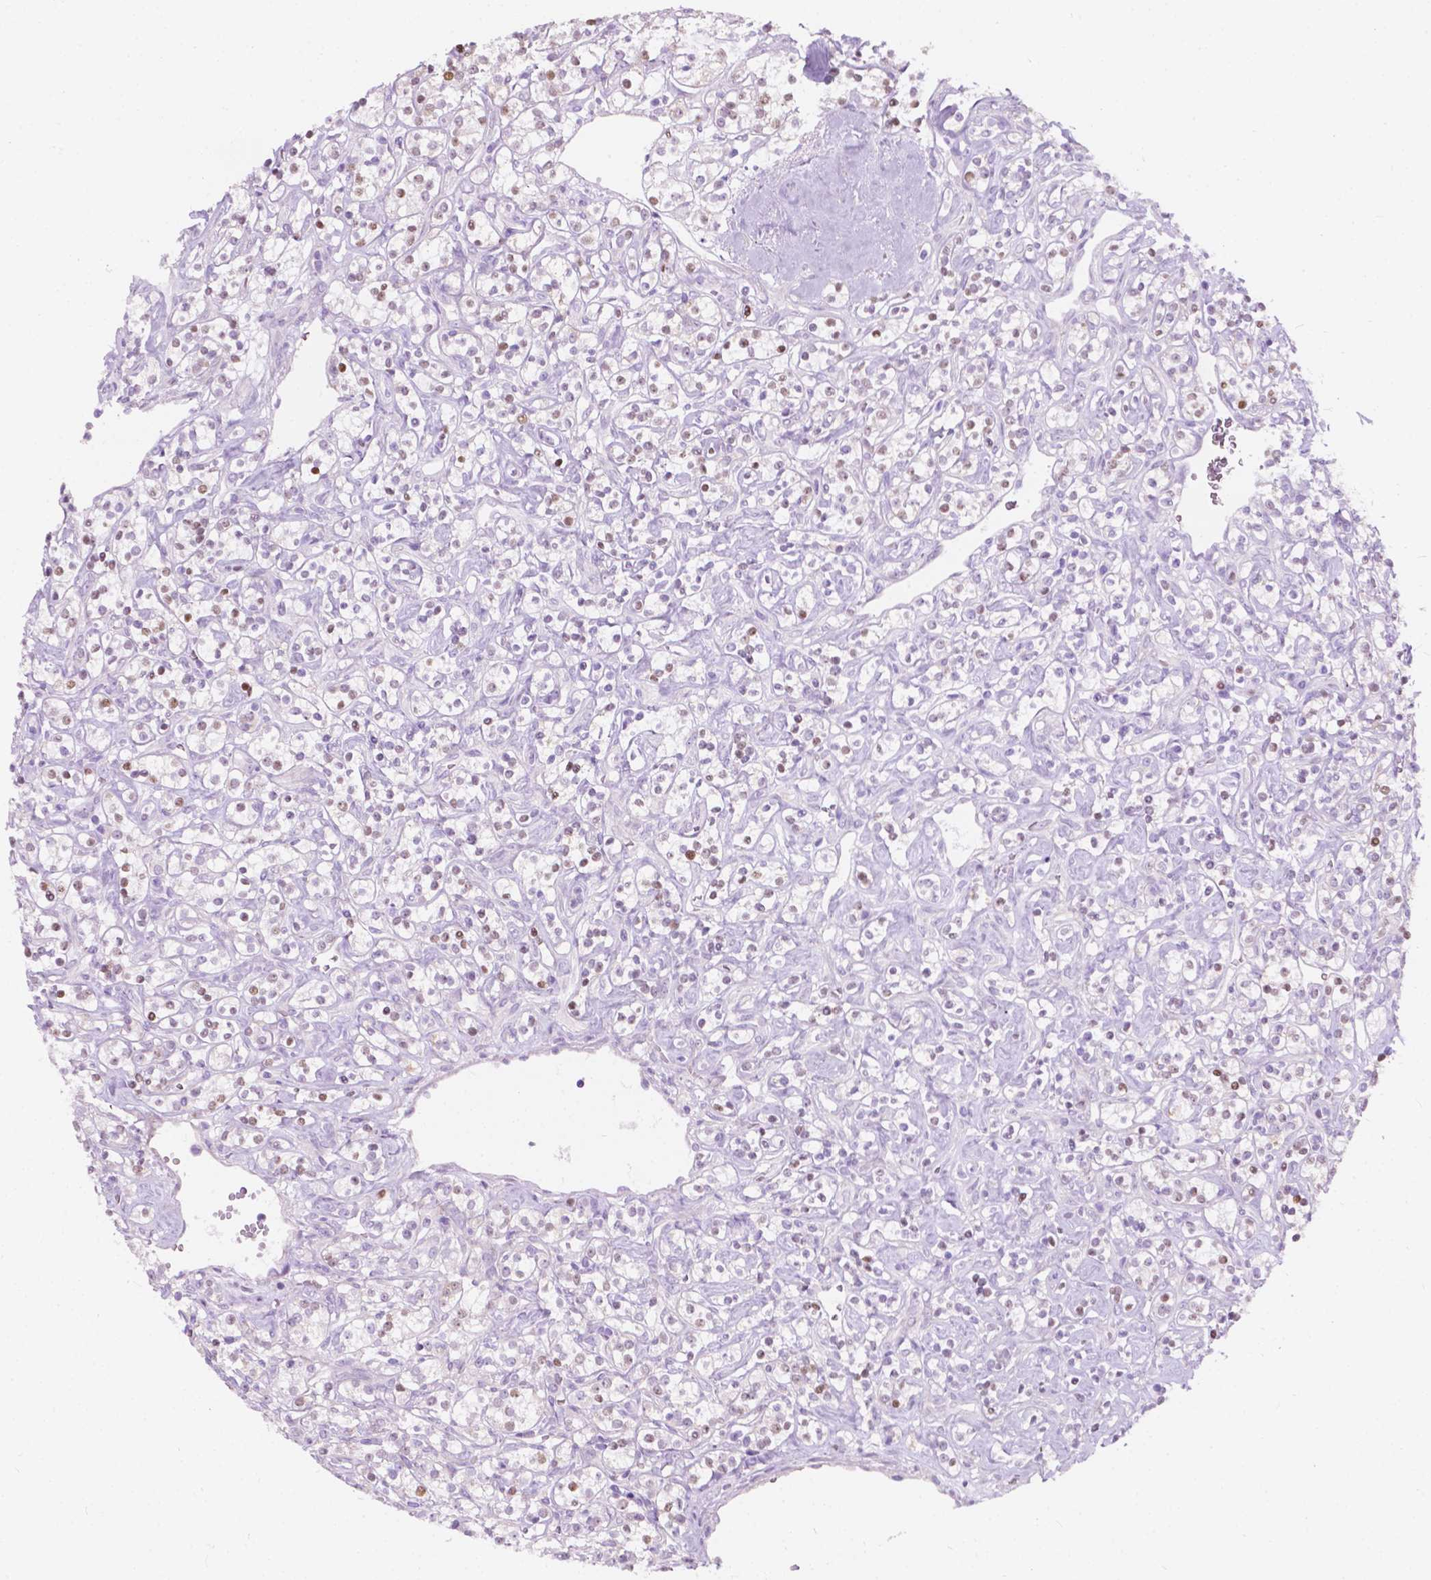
{"staining": {"intensity": "moderate", "quantity": "25%-75%", "location": "nuclear"}, "tissue": "renal cancer", "cell_type": "Tumor cells", "image_type": "cancer", "snomed": [{"axis": "morphology", "description": "Adenocarcinoma, NOS"}, {"axis": "topography", "description": "Kidney"}], "caption": "Tumor cells show medium levels of moderate nuclear staining in approximately 25%-75% of cells in human renal adenocarcinoma. (DAB (3,3'-diaminobenzidine) = brown stain, brightfield microscopy at high magnification).", "gene": "NOS1AP", "patient": {"sex": "male", "age": 77}}